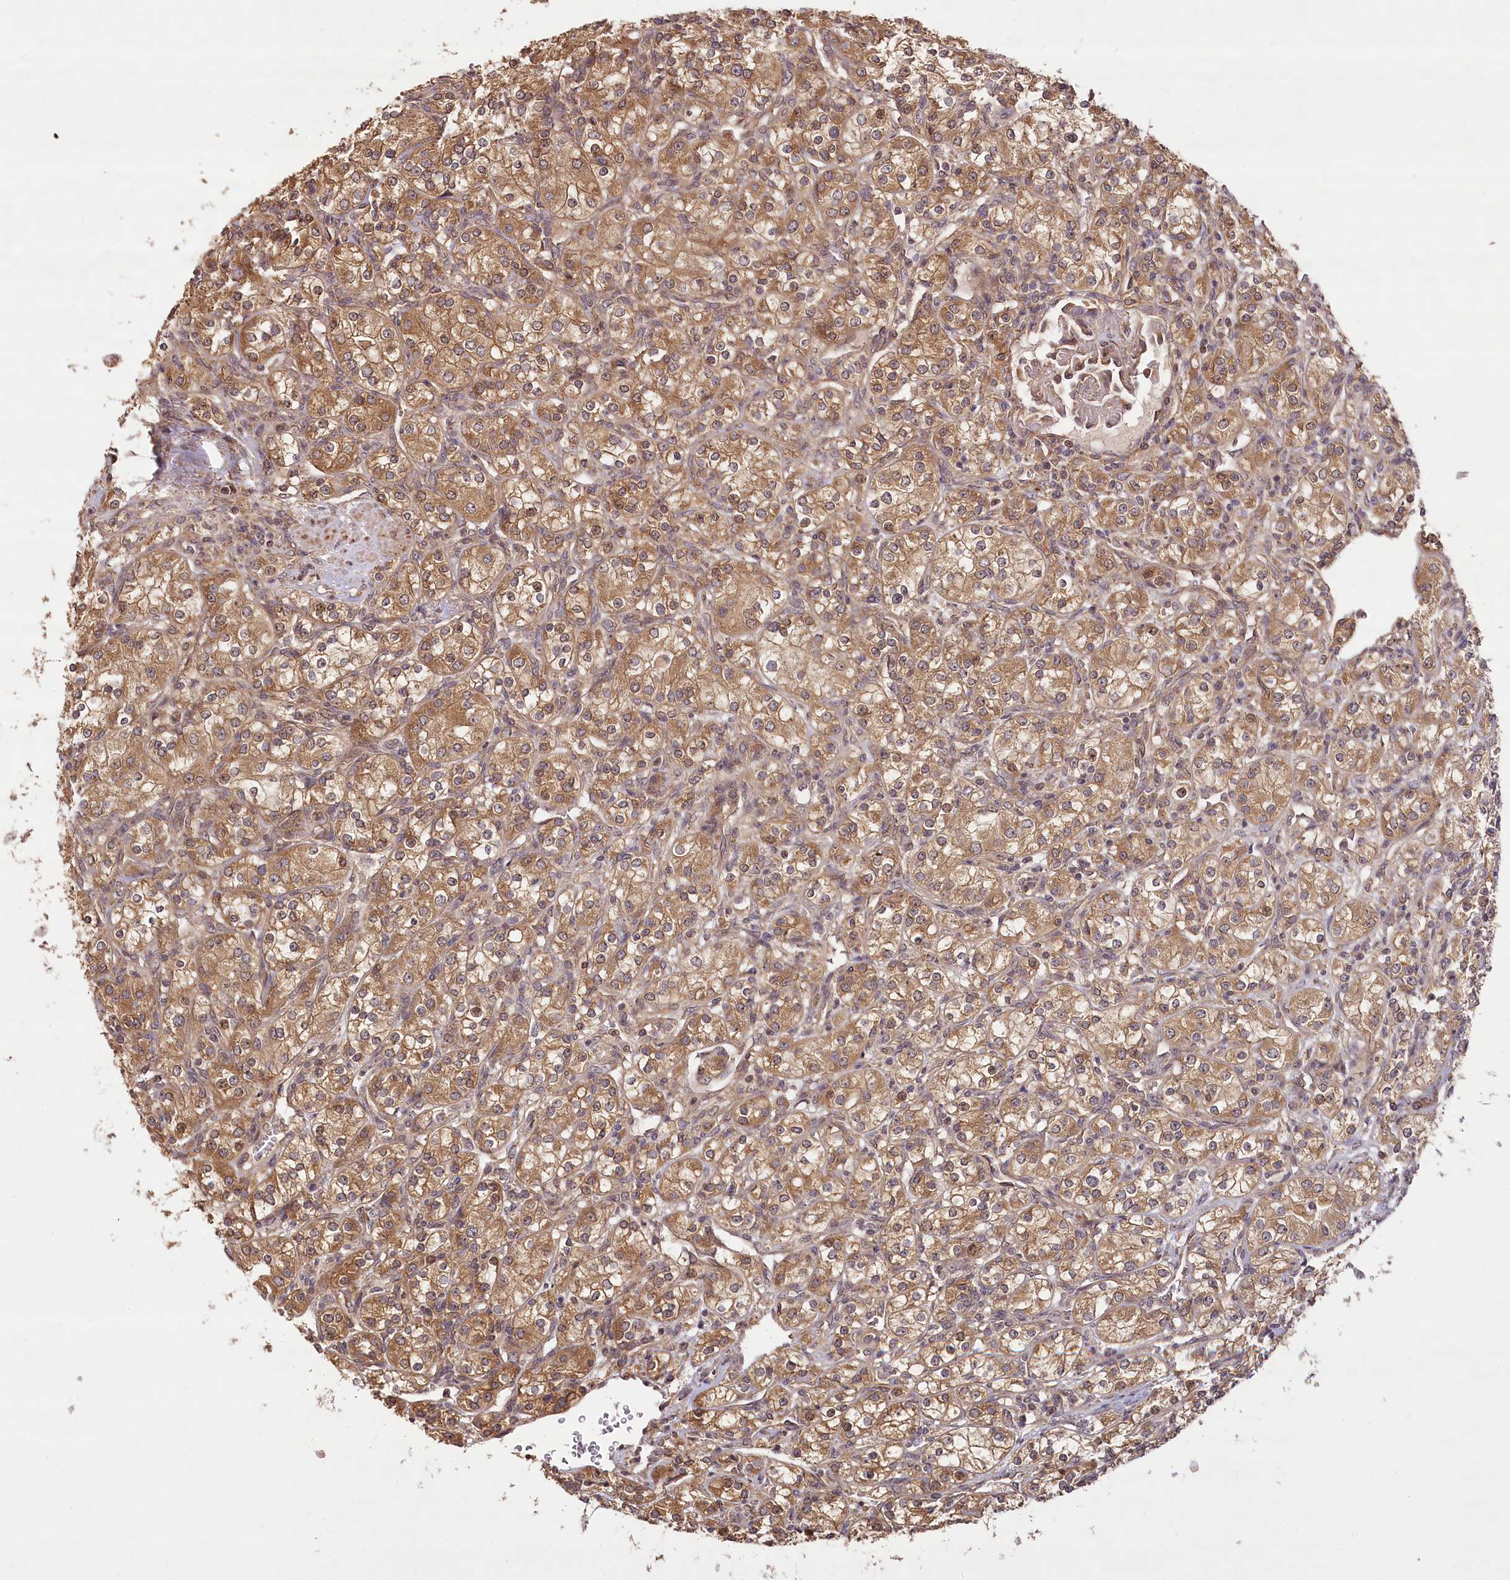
{"staining": {"intensity": "moderate", "quantity": ">75%", "location": "cytoplasmic/membranous"}, "tissue": "renal cancer", "cell_type": "Tumor cells", "image_type": "cancer", "snomed": [{"axis": "morphology", "description": "Adenocarcinoma, NOS"}, {"axis": "topography", "description": "Kidney"}], "caption": "A brown stain highlights moderate cytoplasmic/membranous expression of a protein in adenocarcinoma (renal) tumor cells.", "gene": "LSS", "patient": {"sex": "male", "age": 77}}